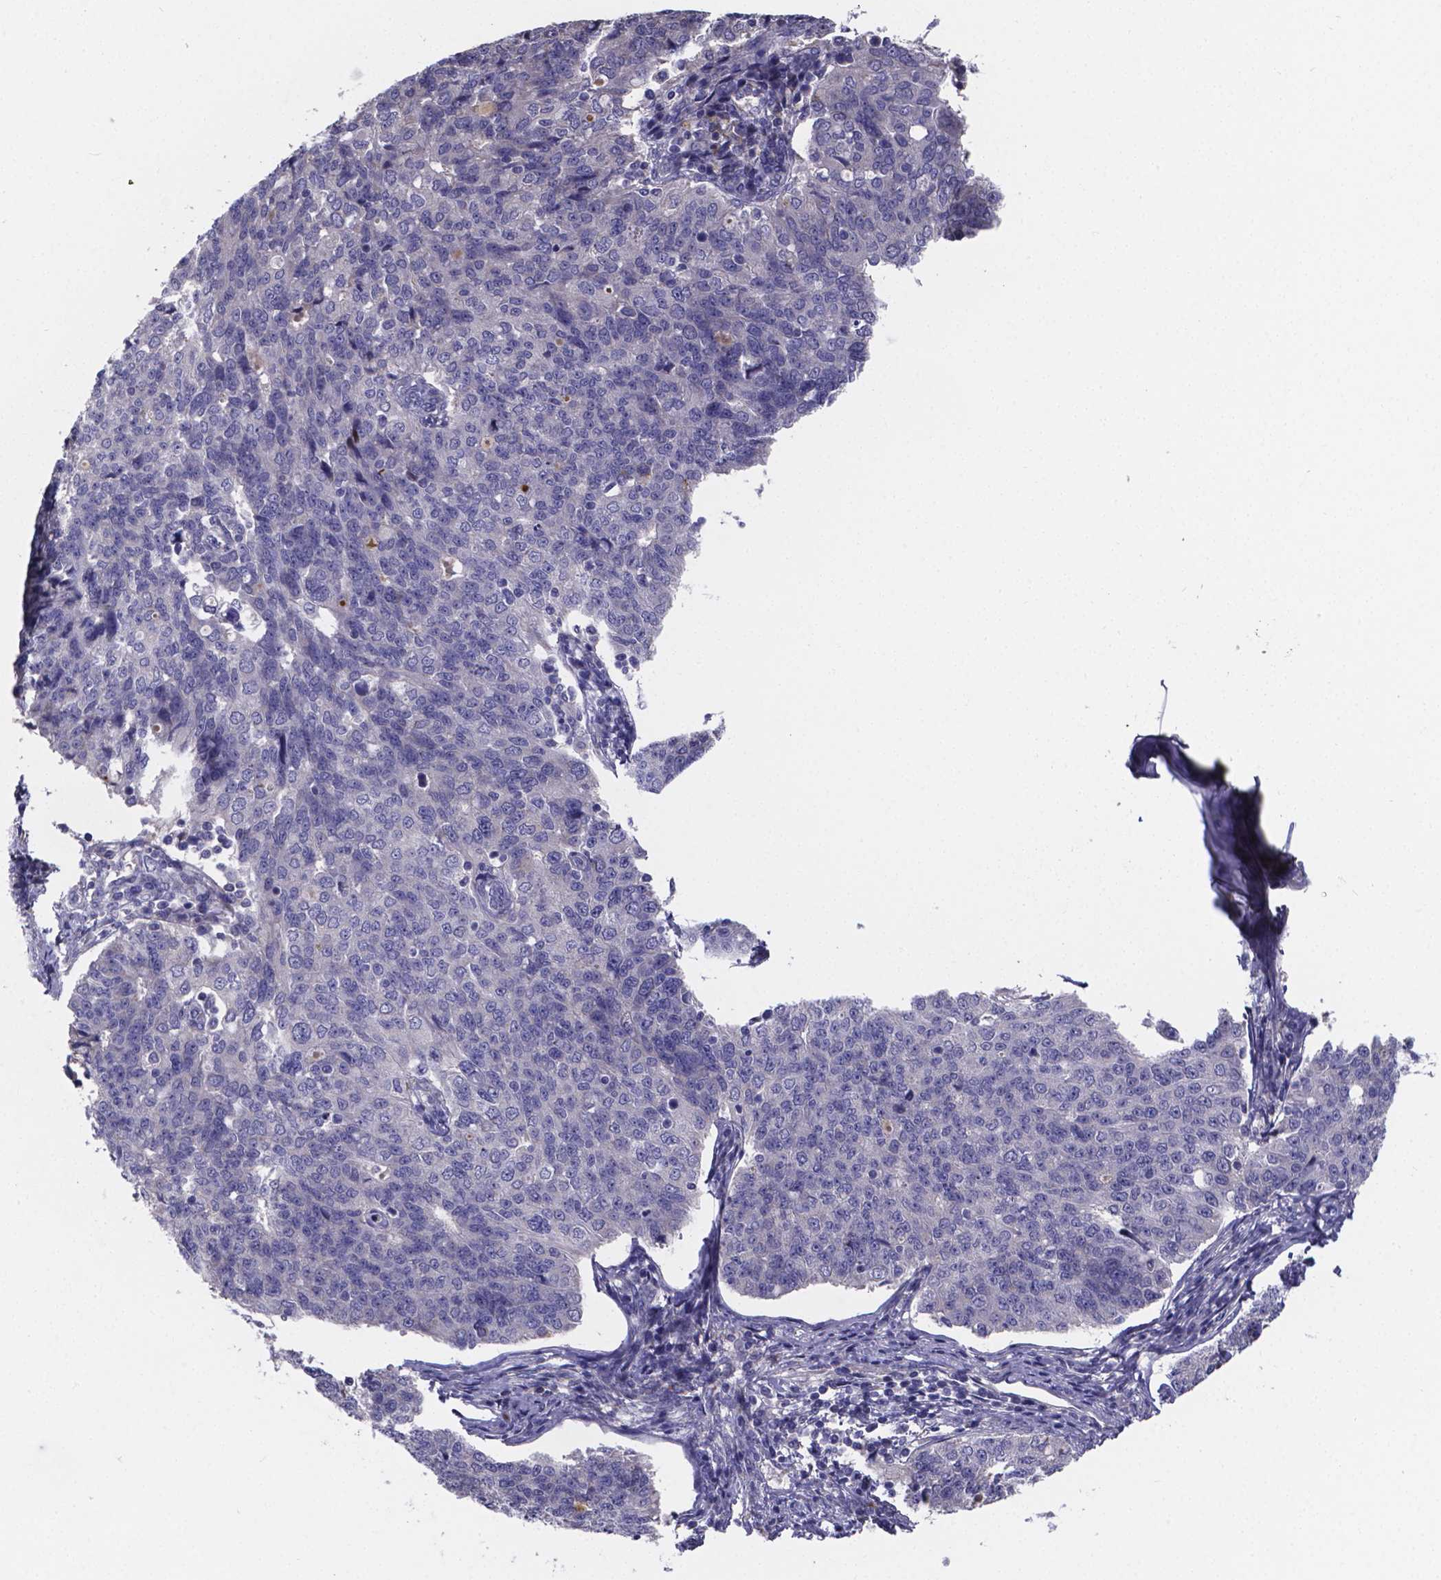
{"staining": {"intensity": "negative", "quantity": "none", "location": "none"}, "tissue": "endometrial cancer", "cell_type": "Tumor cells", "image_type": "cancer", "snomed": [{"axis": "morphology", "description": "Adenocarcinoma, NOS"}, {"axis": "topography", "description": "Endometrium"}], "caption": "Immunohistochemistry (IHC) micrograph of human endometrial cancer stained for a protein (brown), which demonstrates no staining in tumor cells.", "gene": "SFRP4", "patient": {"sex": "female", "age": 43}}